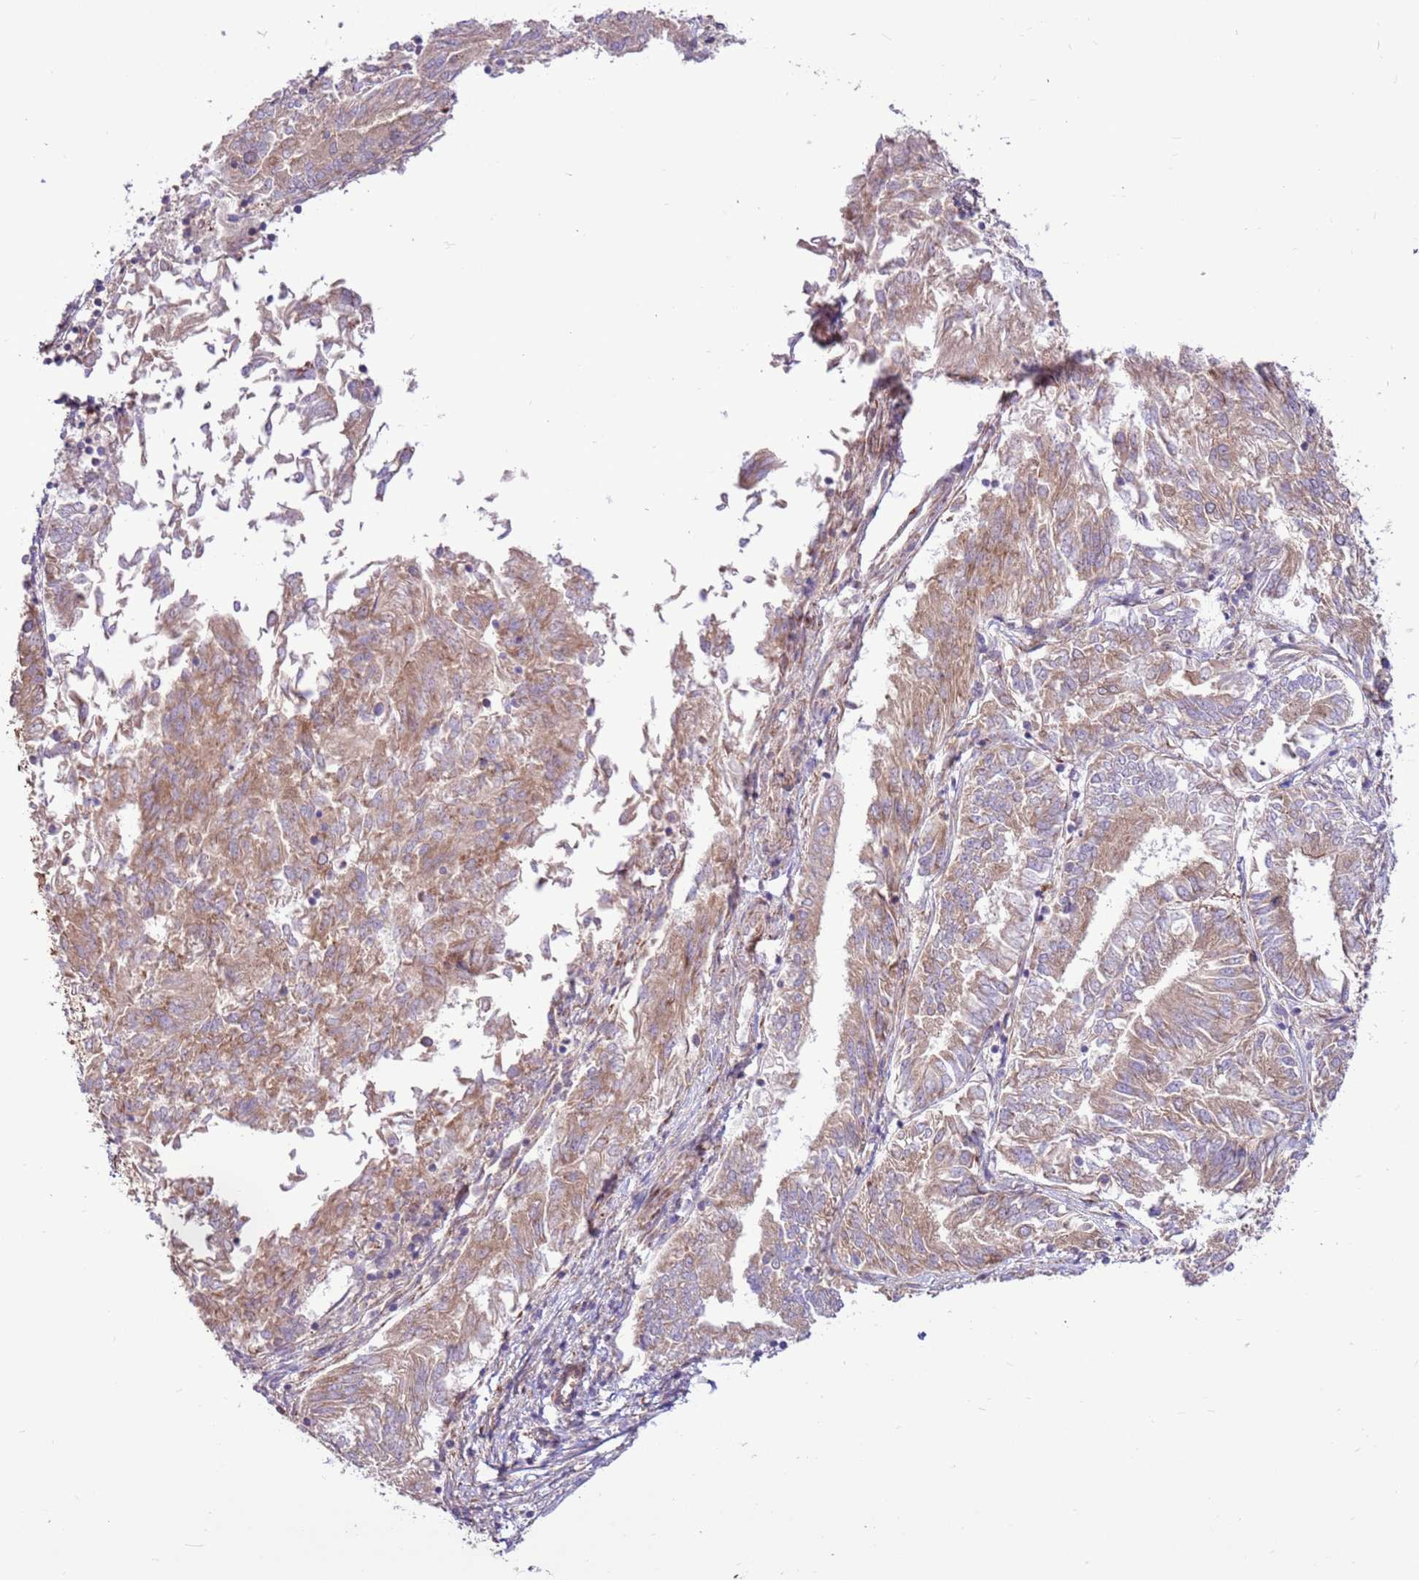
{"staining": {"intensity": "moderate", "quantity": ">75%", "location": "cytoplasmic/membranous"}, "tissue": "endometrial cancer", "cell_type": "Tumor cells", "image_type": "cancer", "snomed": [{"axis": "morphology", "description": "Adenocarcinoma, NOS"}, {"axis": "topography", "description": "Endometrium"}], "caption": "Immunohistochemistry (IHC) image of neoplastic tissue: endometrial adenocarcinoma stained using immunohistochemistry displays medium levels of moderate protein expression localized specifically in the cytoplasmic/membranous of tumor cells, appearing as a cytoplasmic/membranous brown color.", "gene": "DDX19B", "patient": {"sex": "female", "age": 58}}